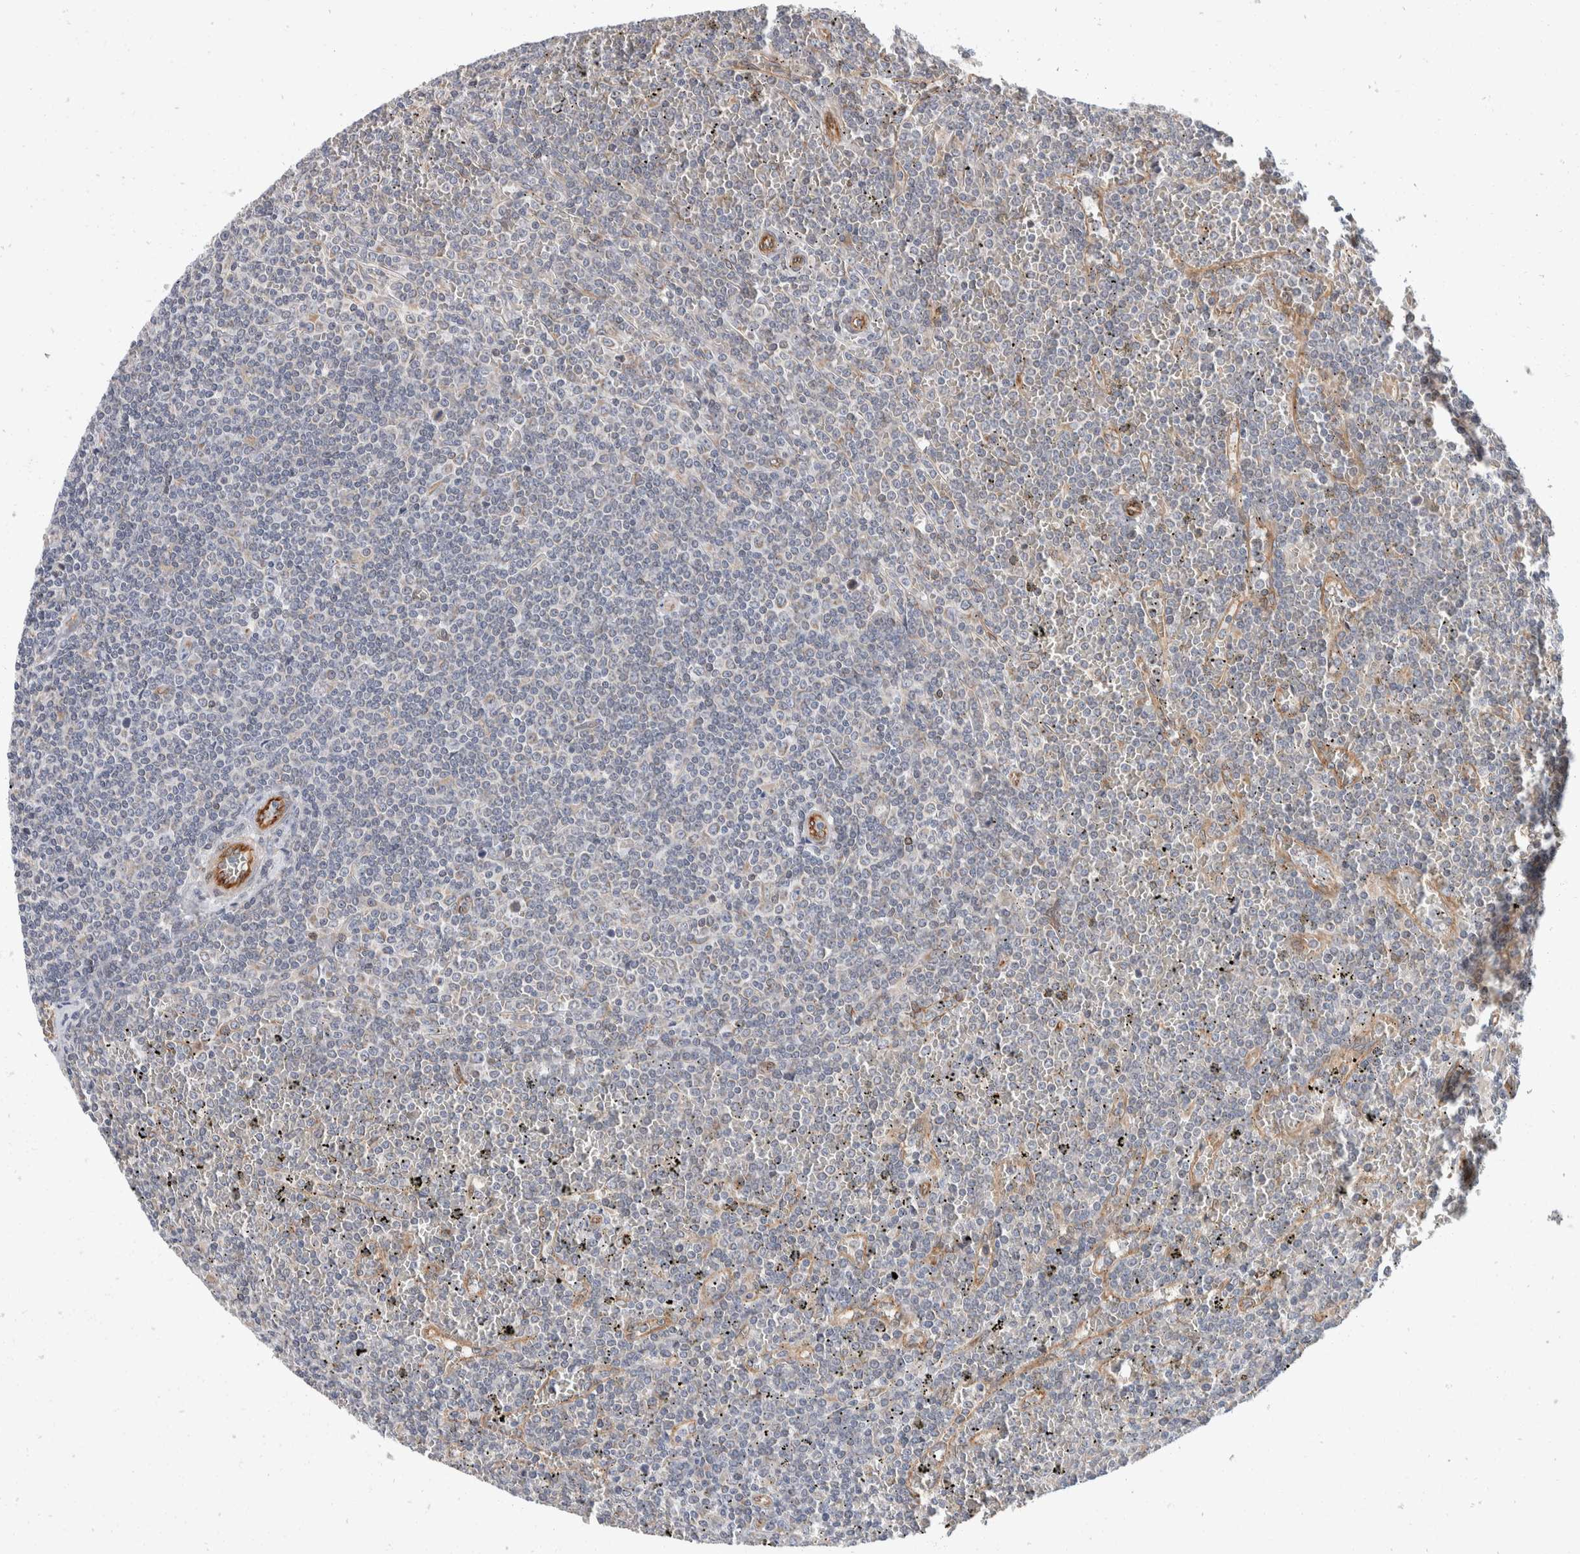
{"staining": {"intensity": "negative", "quantity": "none", "location": "none"}, "tissue": "lymphoma", "cell_type": "Tumor cells", "image_type": "cancer", "snomed": [{"axis": "morphology", "description": "Malignant lymphoma, non-Hodgkin's type, Low grade"}, {"axis": "topography", "description": "Spleen"}], "caption": "The image exhibits no significant staining in tumor cells of malignant lymphoma, non-Hodgkin's type (low-grade).", "gene": "TMEM245", "patient": {"sex": "female", "age": 19}}